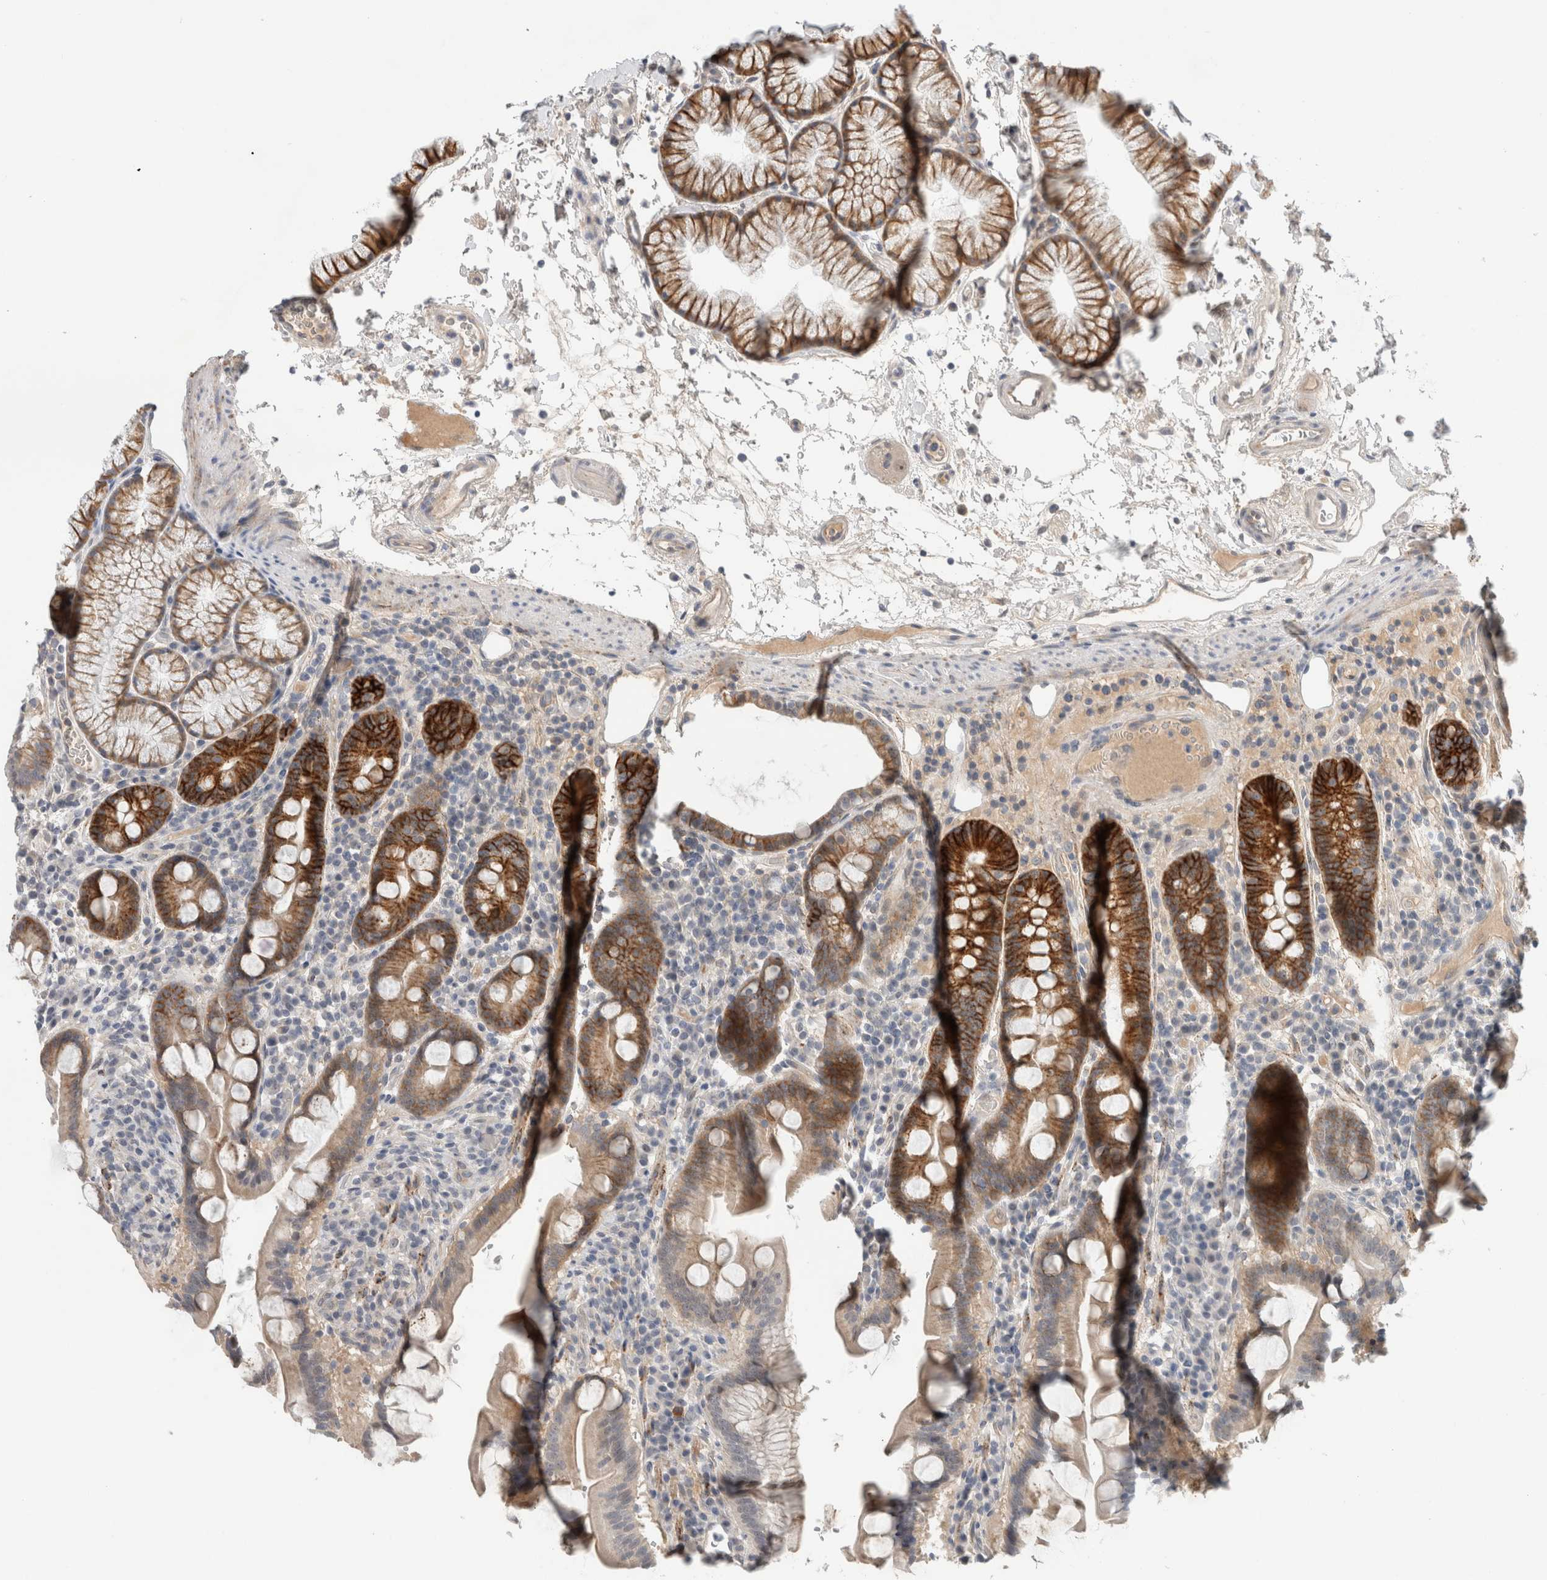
{"staining": {"intensity": "strong", "quantity": "25%-75%", "location": "cytoplasmic/membranous"}, "tissue": "duodenum", "cell_type": "Glandular cells", "image_type": "normal", "snomed": [{"axis": "morphology", "description": "Normal tissue, NOS"}, {"axis": "topography", "description": "Duodenum"}], "caption": "High-power microscopy captured an immunohistochemistry photomicrograph of normal duodenum, revealing strong cytoplasmic/membranous positivity in about 25%-75% of glandular cells.", "gene": "HCN3", "patient": {"sex": "male", "age": 54}}